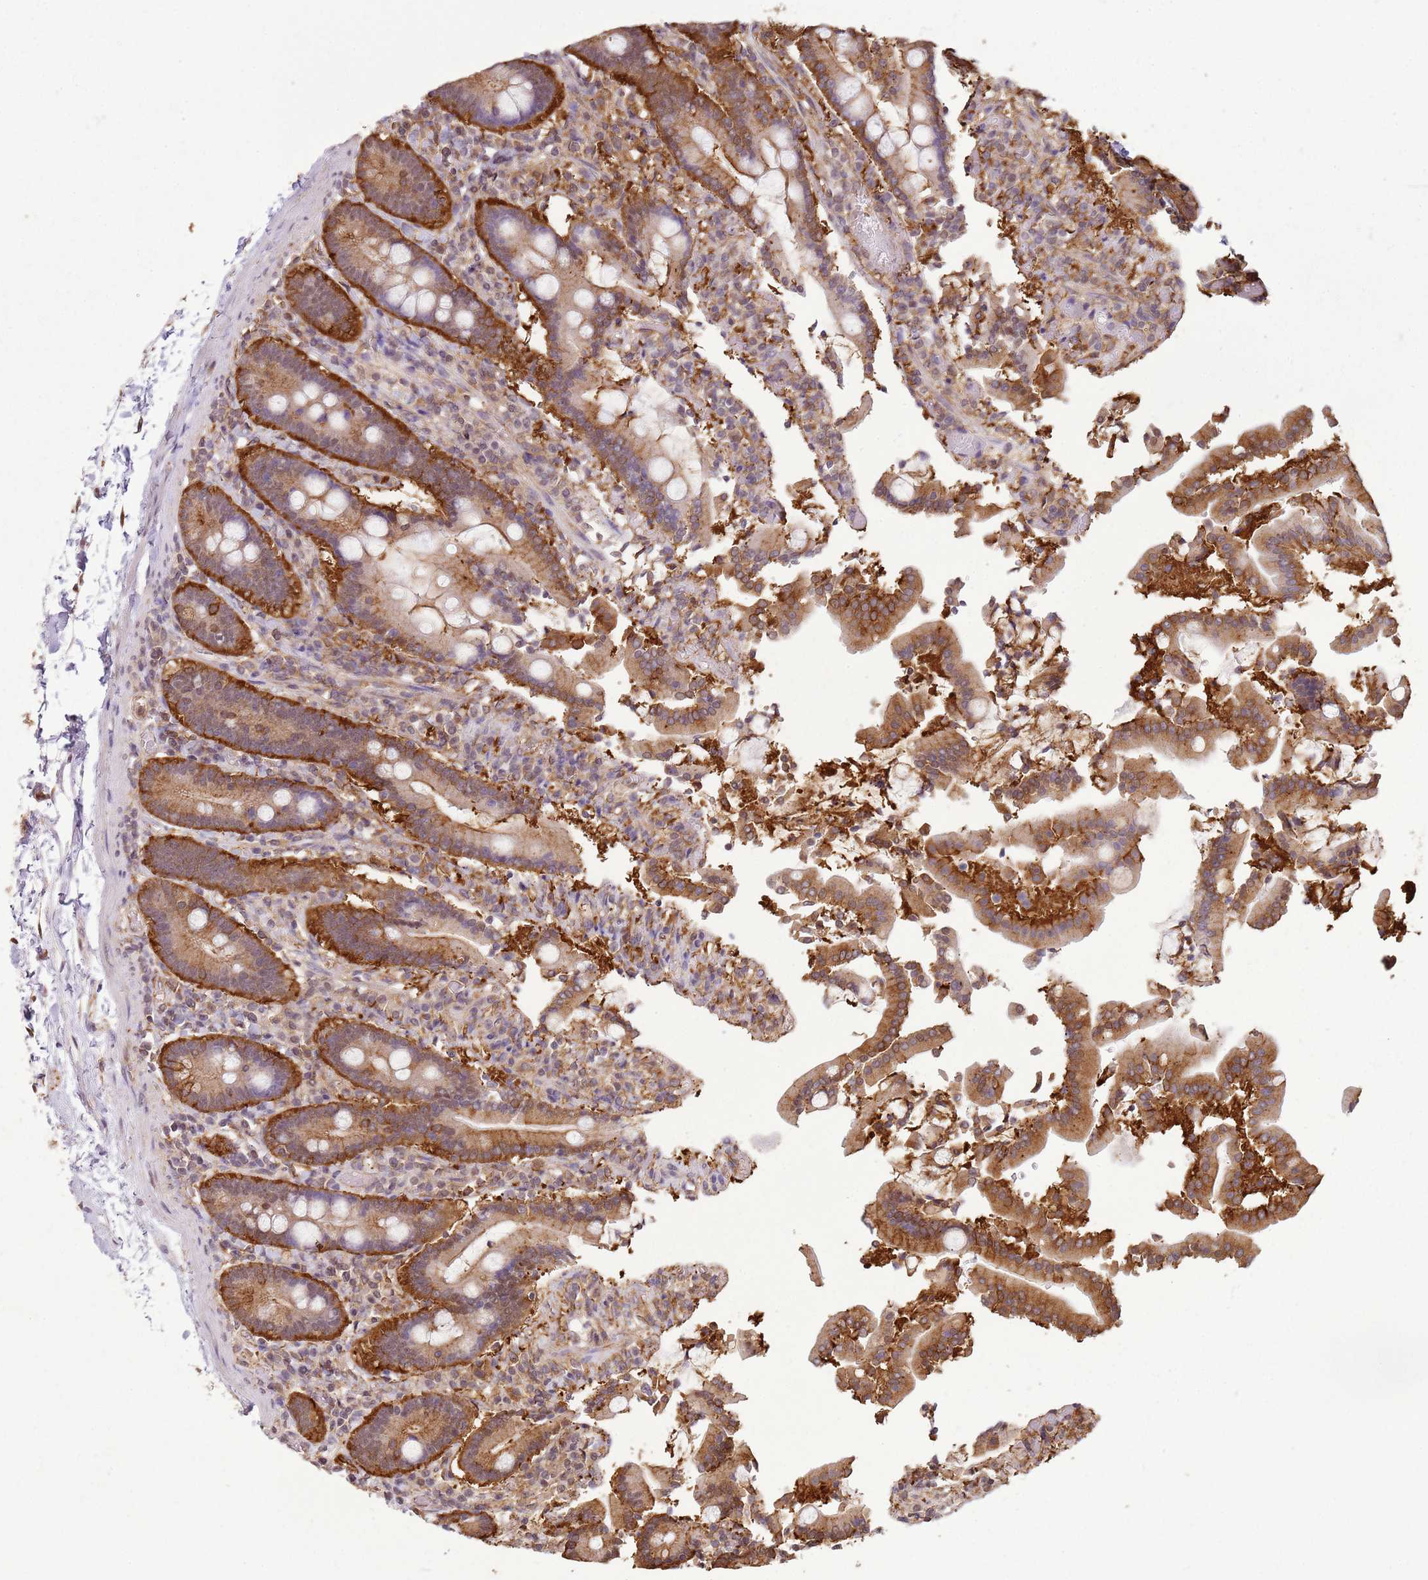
{"staining": {"intensity": "strong", "quantity": ">75%", "location": "cytoplasmic/membranous,nuclear"}, "tissue": "duodenum", "cell_type": "Glandular cells", "image_type": "normal", "snomed": [{"axis": "morphology", "description": "Normal tissue, NOS"}, {"axis": "topography", "description": "Duodenum"}], "caption": "Glandular cells exhibit high levels of strong cytoplasmic/membranous,nuclear positivity in about >75% of cells in normal human duodenum.", "gene": "GABRE", "patient": {"sex": "male", "age": 55}}